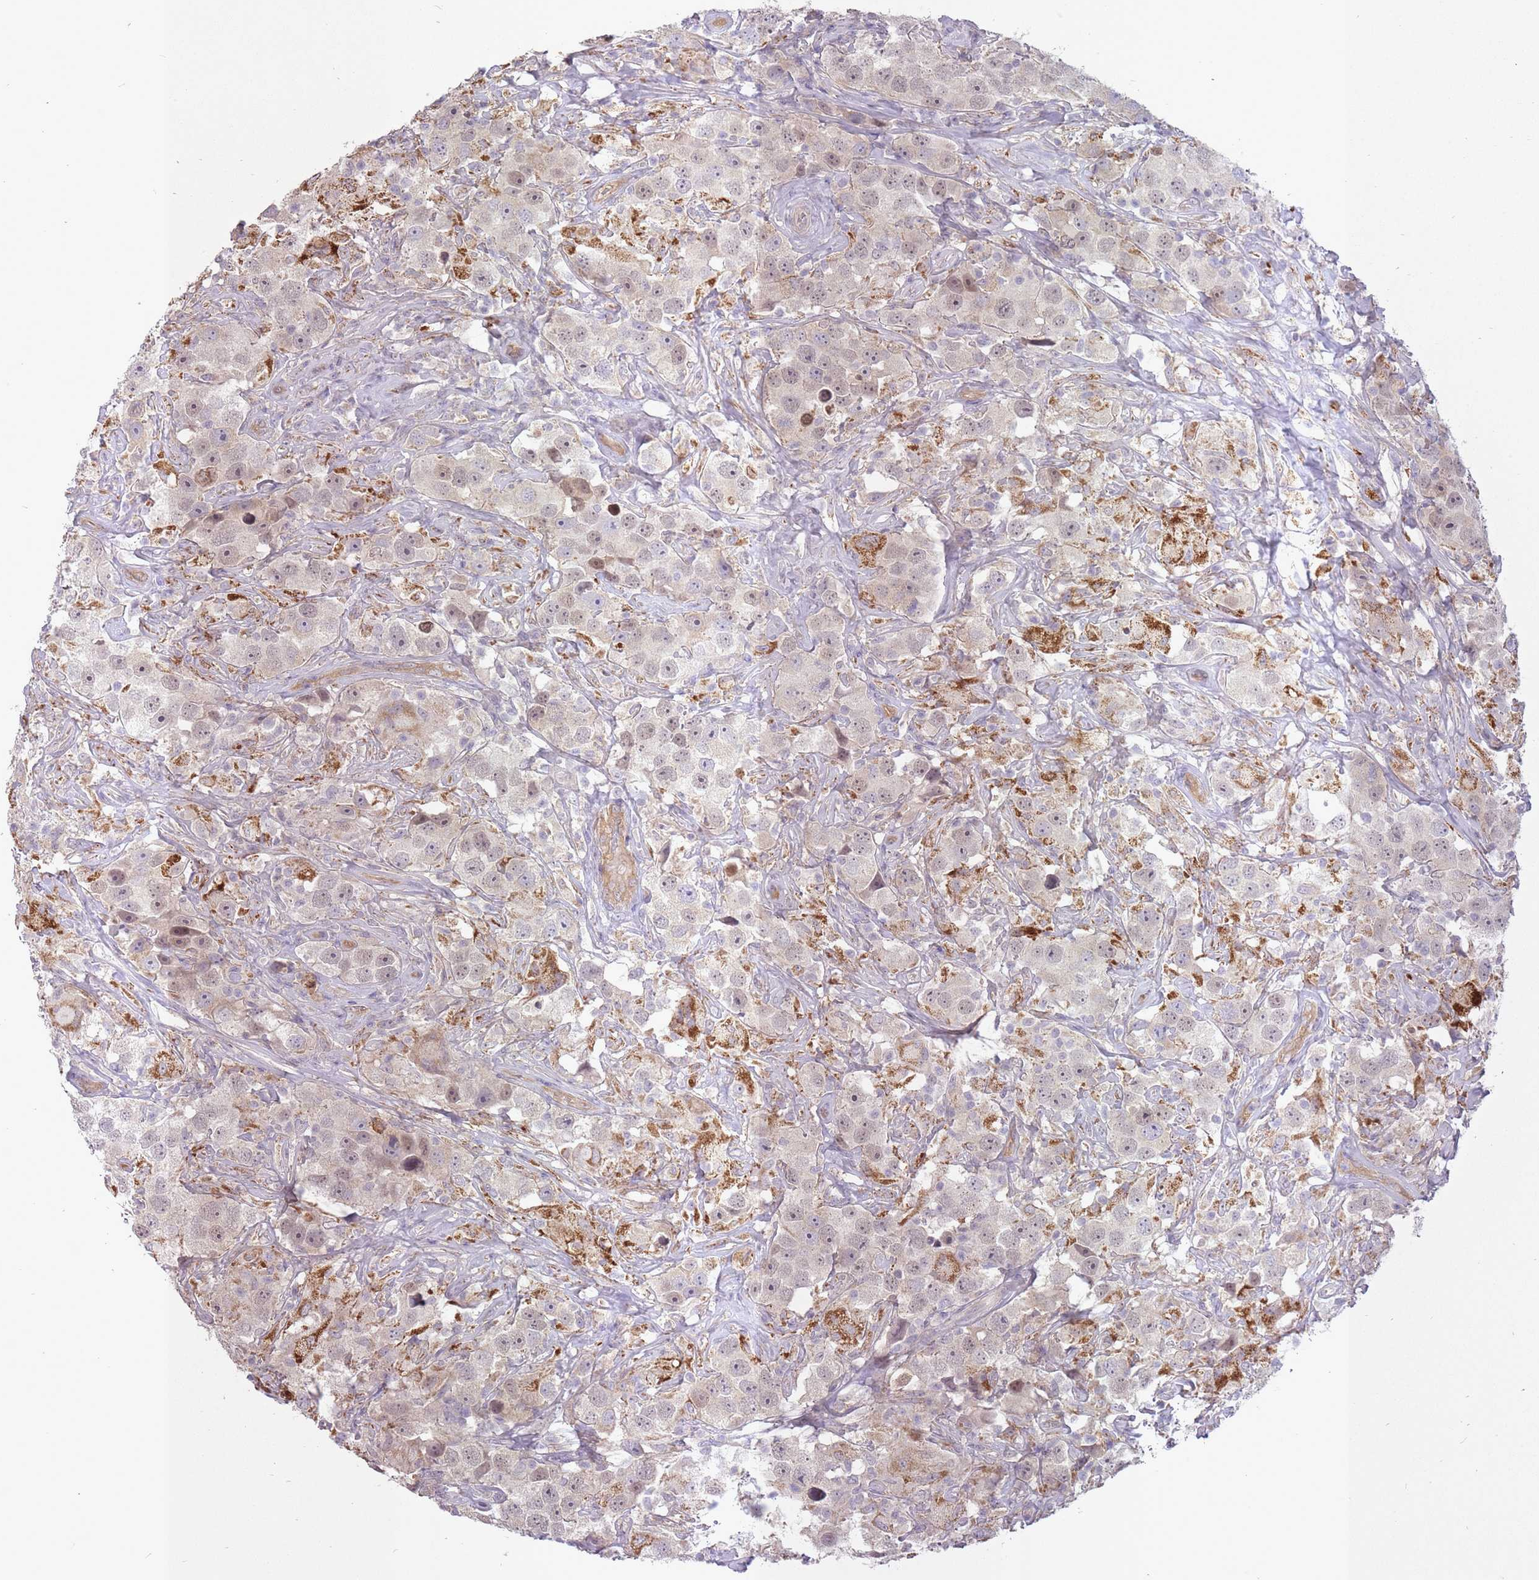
{"staining": {"intensity": "weak", "quantity": "25%-75%", "location": "nuclear"}, "tissue": "testis cancer", "cell_type": "Tumor cells", "image_type": "cancer", "snomed": [{"axis": "morphology", "description": "Seminoma, NOS"}, {"axis": "topography", "description": "Testis"}], "caption": "Tumor cells exhibit low levels of weak nuclear expression in approximately 25%-75% of cells in human testis cancer (seminoma).", "gene": "LRATD2", "patient": {"sex": "male", "age": 49}}